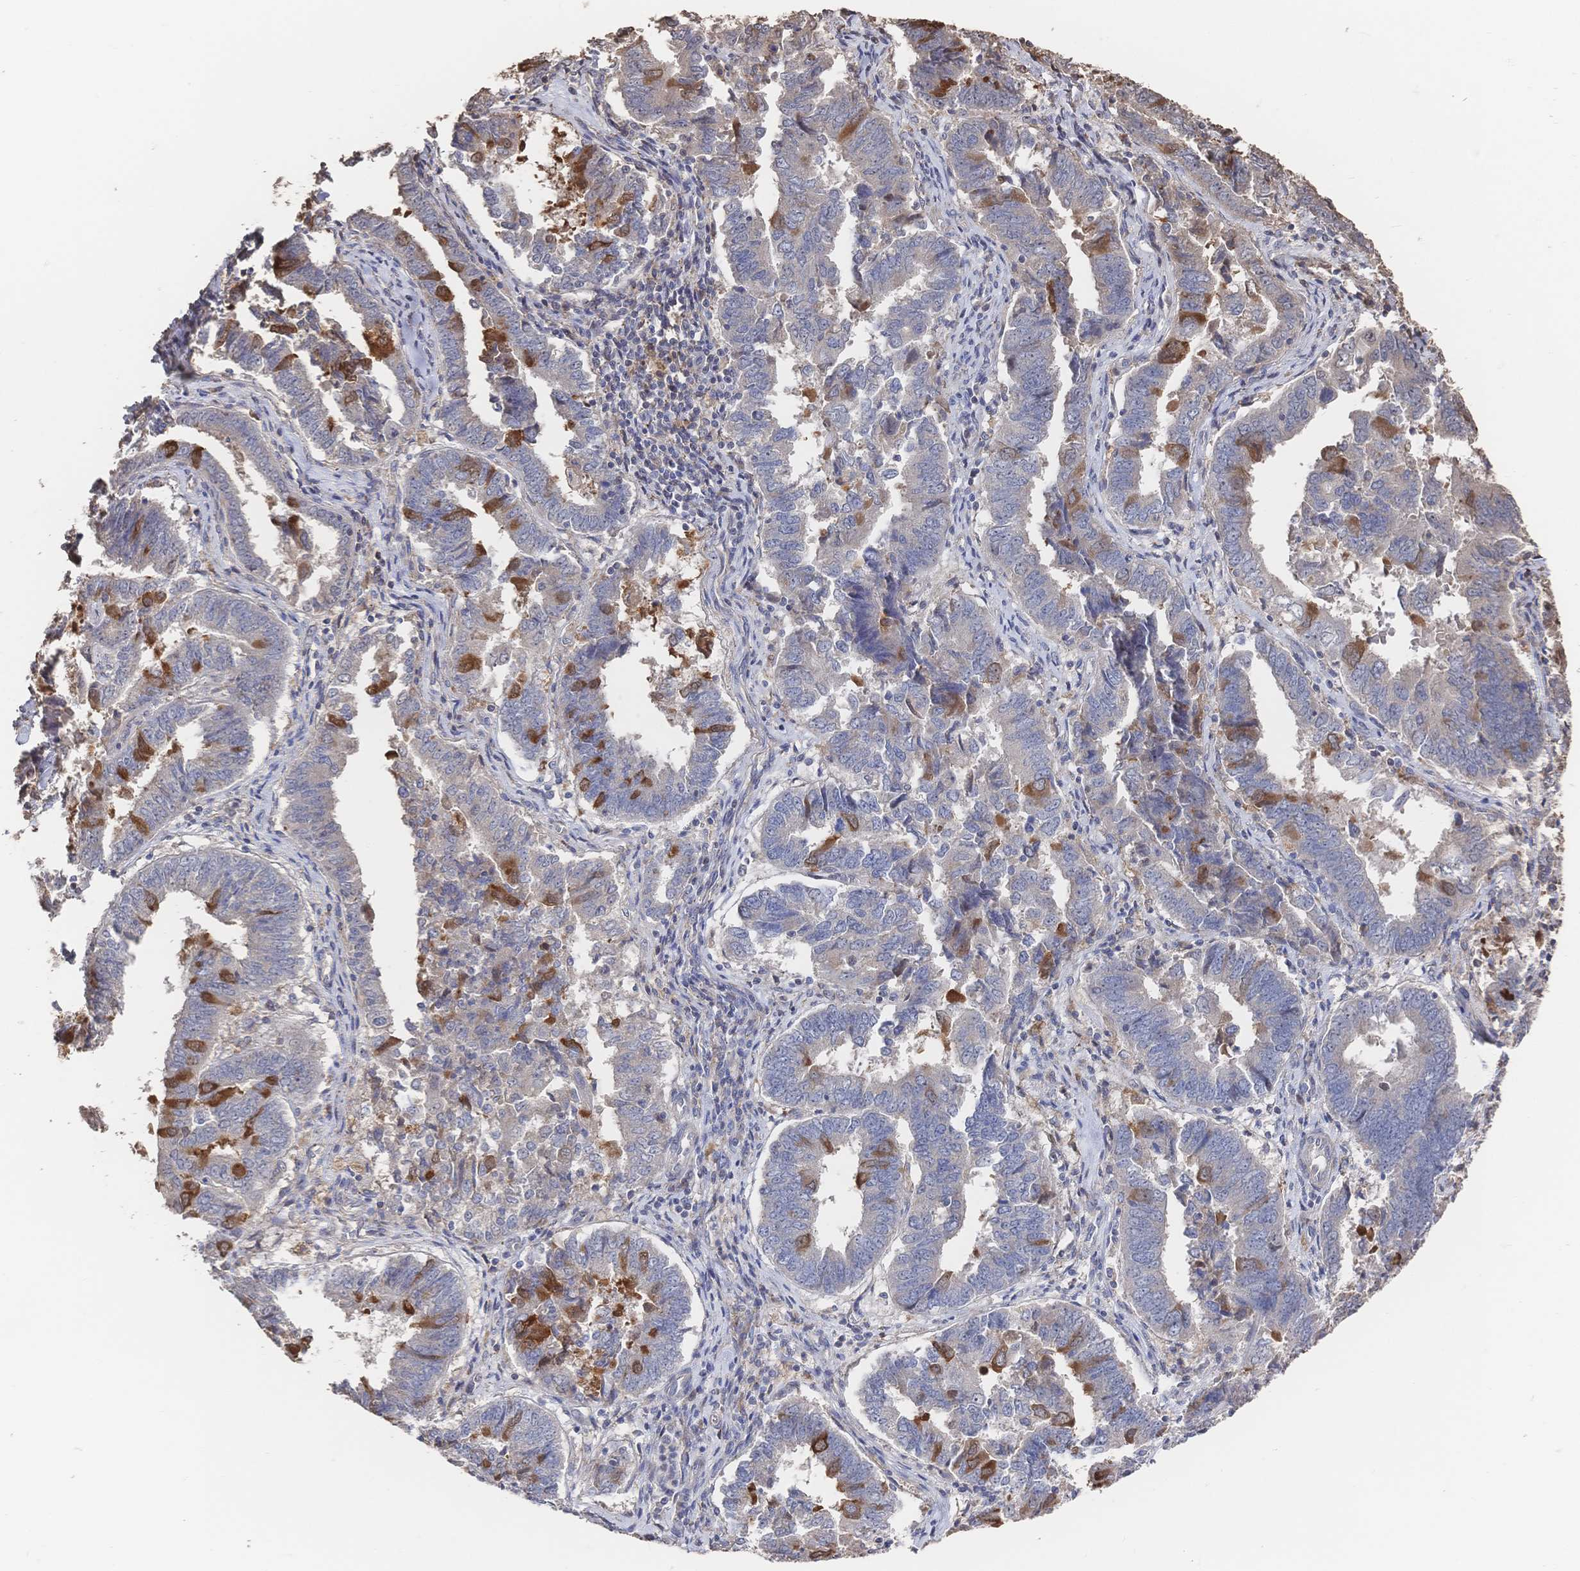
{"staining": {"intensity": "moderate", "quantity": "<25%", "location": "cytoplasmic/membranous"}, "tissue": "endometrial cancer", "cell_type": "Tumor cells", "image_type": "cancer", "snomed": [{"axis": "morphology", "description": "Adenocarcinoma, NOS"}, {"axis": "topography", "description": "Endometrium"}], "caption": "Tumor cells show low levels of moderate cytoplasmic/membranous positivity in about <25% of cells in adenocarcinoma (endometrial).", "gene": "DNAJA4", "patient": {"sex": "female", "age": 72}}